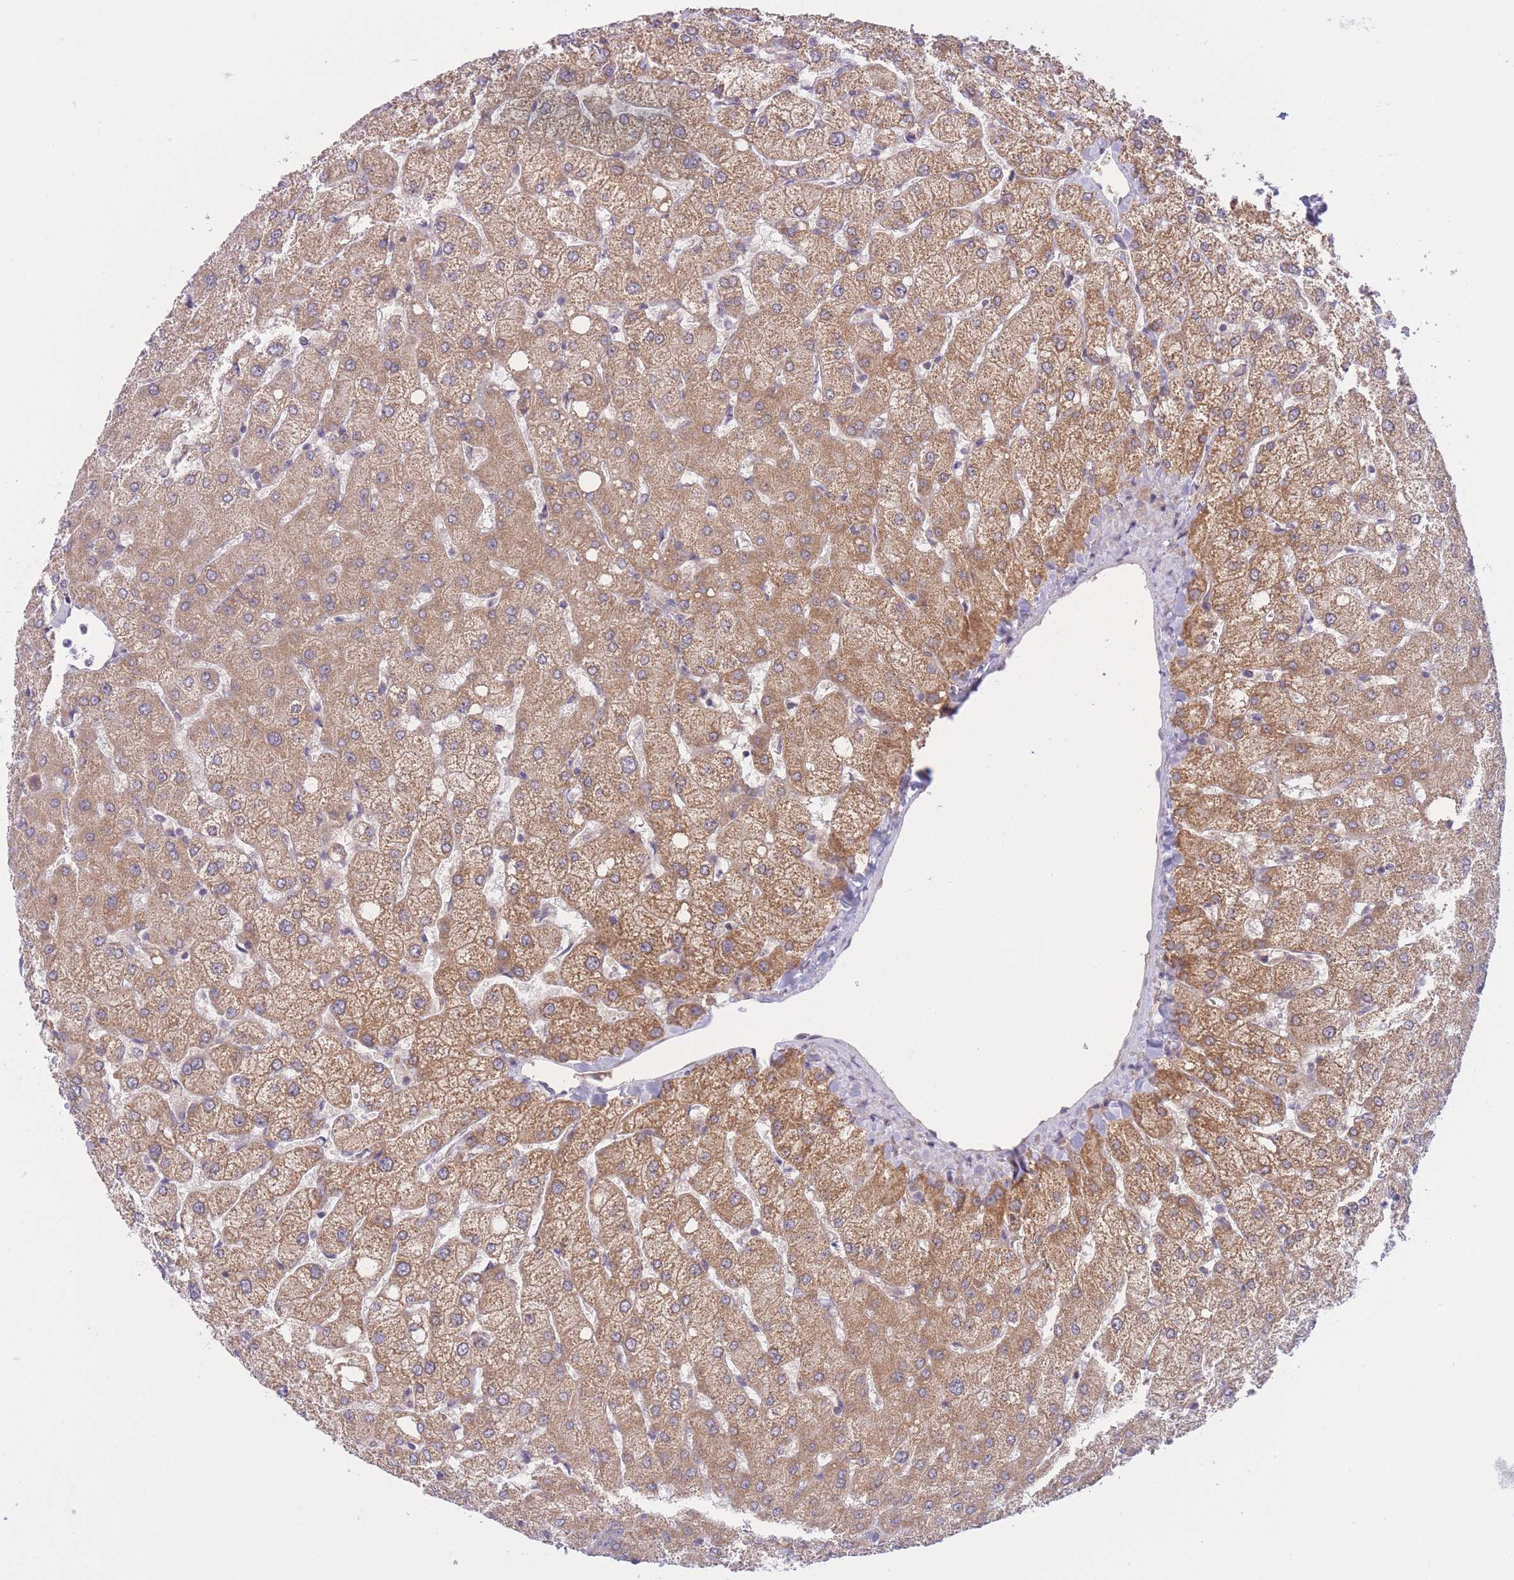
{"staining": {"intensity": "negative", "quantity": "none", "location": "none"}, "tissue": "liver", "cell_type": "Cholangiocytes", "image_type": "normal", "snomed": [{"axis": "morphology", "description": "Normal tissue, NOS"}, {"axis": "topography", "description": "Liver"}], "caption": "This is a micrograph of immunohistochemistry staining of benign liver, which shows no positivity in cholangiocytes. (DAB IHC visualized using brightfield microscopy, high magnification).", "gene": "CDC25B", "patient": {"sex": "female", "age": 54}}